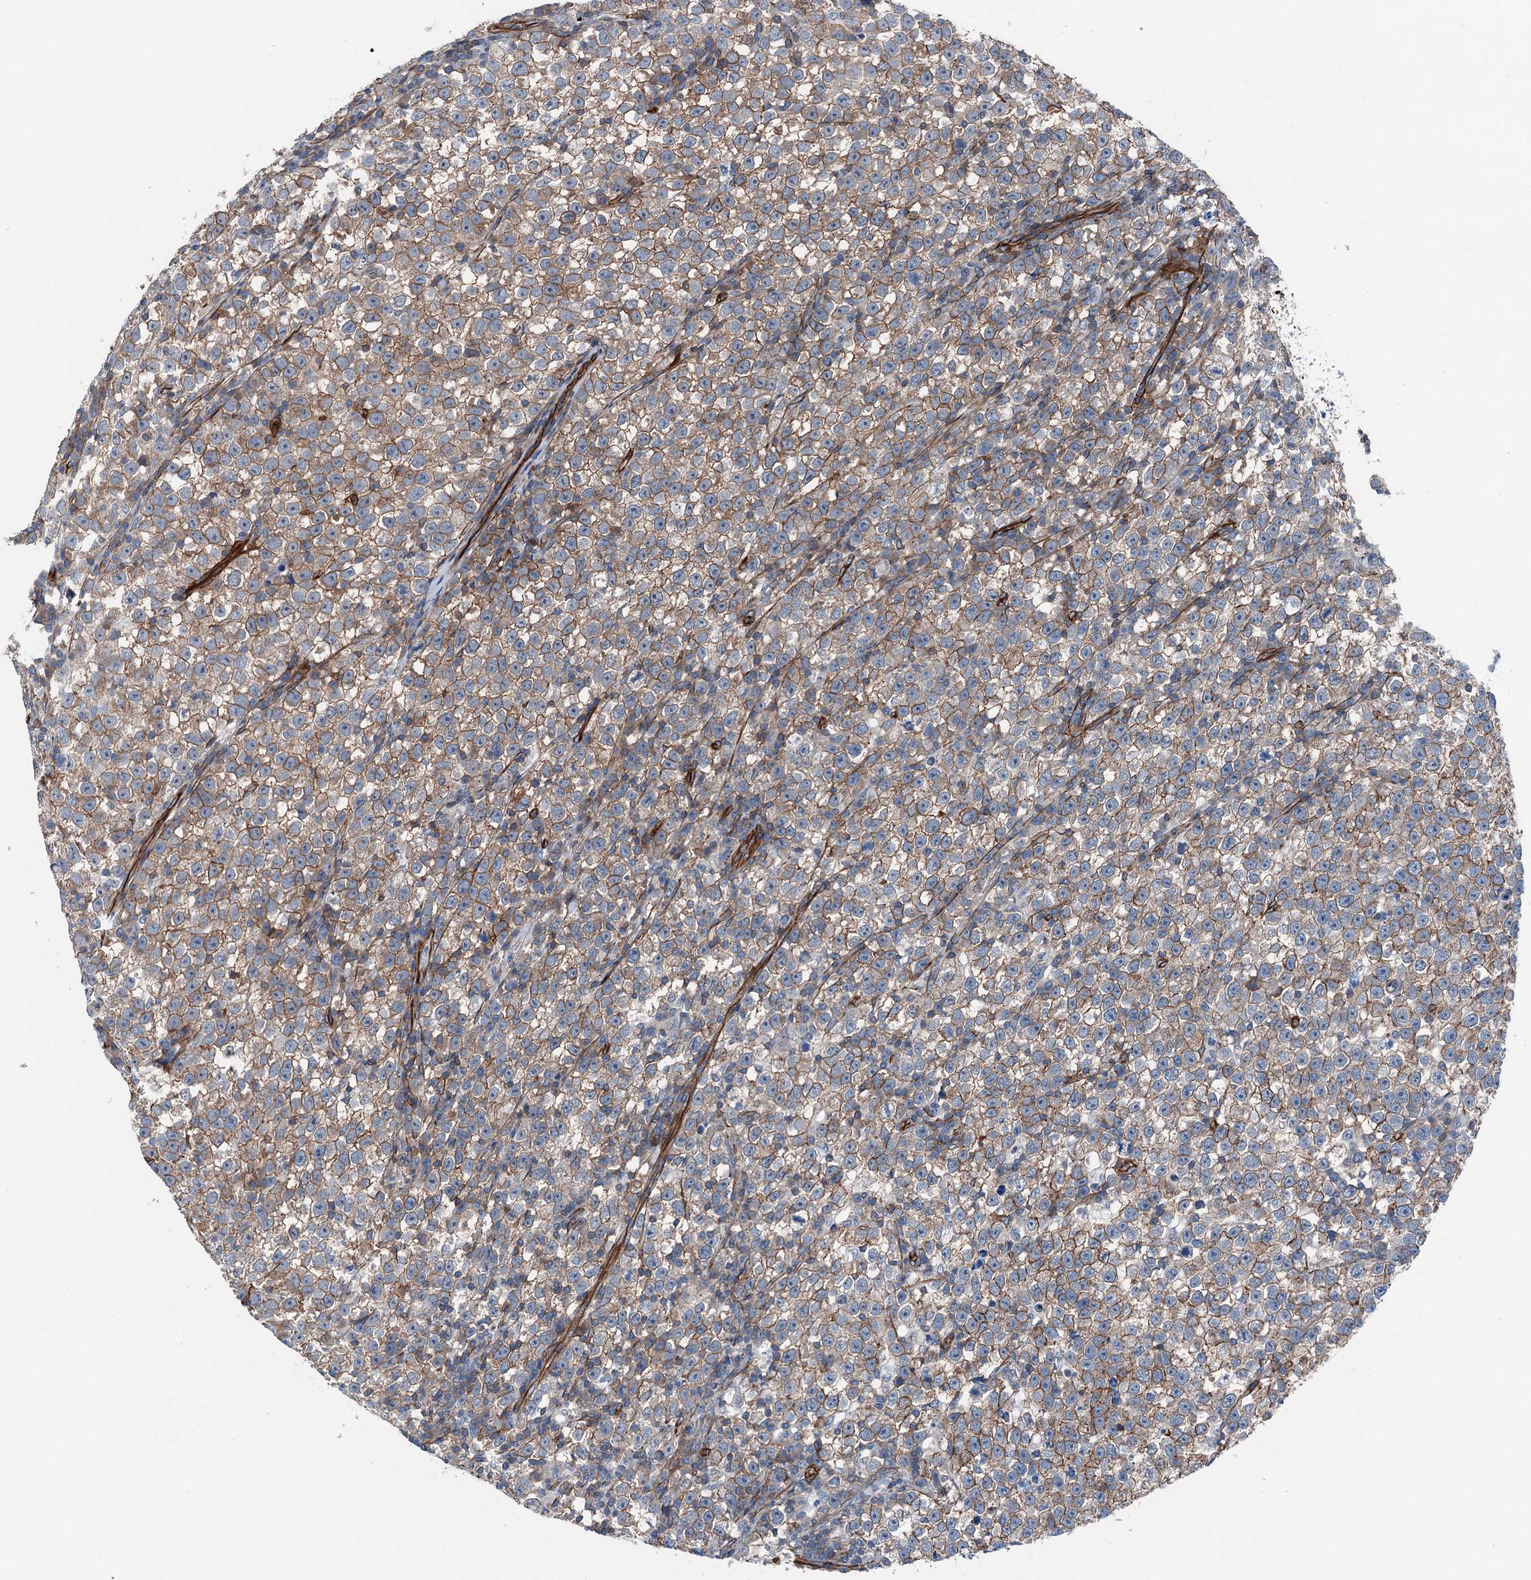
{"staining": {"intensity": "moderate", "quantity": "25%-75%", "location": "cytoplasmic/membranous"}, "tissue": "testis cancer", "cell_type": "Tumor cells", "image_type": "cancer", "snomed": [{"axis": "morphology", "description": "Normal tissue, NOS"}, {"axis": "morphology", "description": "Seminoma, NOS"}, {"axis": "topography", "description": "Testis"}], "caption": "A histopathology image showing moderate cytoplasmic/membranous staining in about 25%-75% of tumor cells in testis cancer (seminoma), as visualized by brown immunohistochemical staining.", "gene": "NMRAL1", "patient": {"sex": "male", "age": 43}}